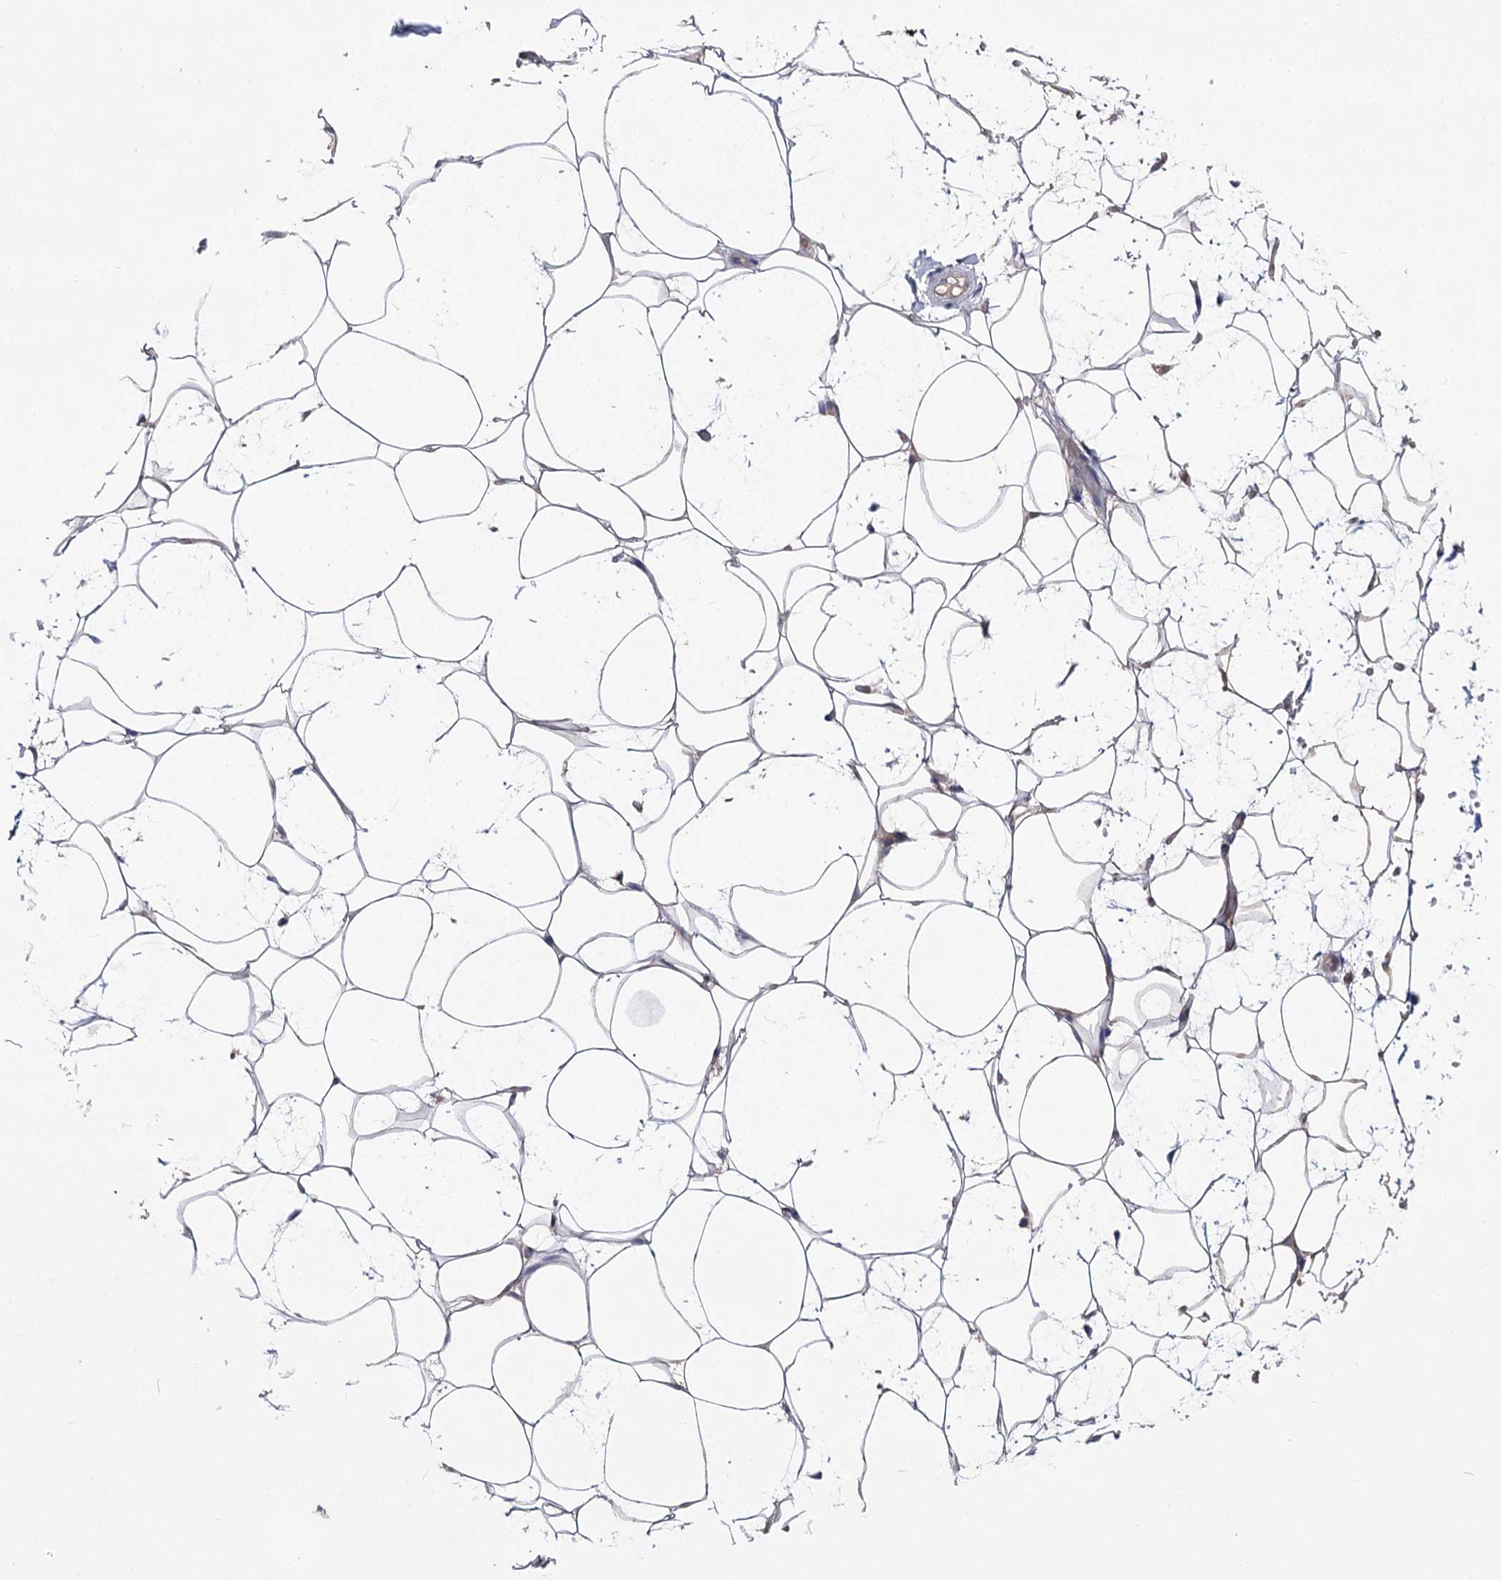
{"staining": {"intensity": "moderate", "quantity": "<25%", "location": "cytoplasmic/membranous"}, "tissue": "adipose tissue", "cell_type": "Adipocytes", "image_type": "normal", "snomed": [{"axis": "morphology", "description": "Normal tissue, NOS"}, {"axis": "topography", "description": "Breast"}], "caption": "The micrograph exhibits a brown stain indicating the presence of a protein in the cytoplasmic/membranous of adipocytes in adipose tissue. (DAB IHC, brown staining for protein, blue staining for nuclei).", "gene": "AURKC", "patient": {"sex": "female", "age": 26}}